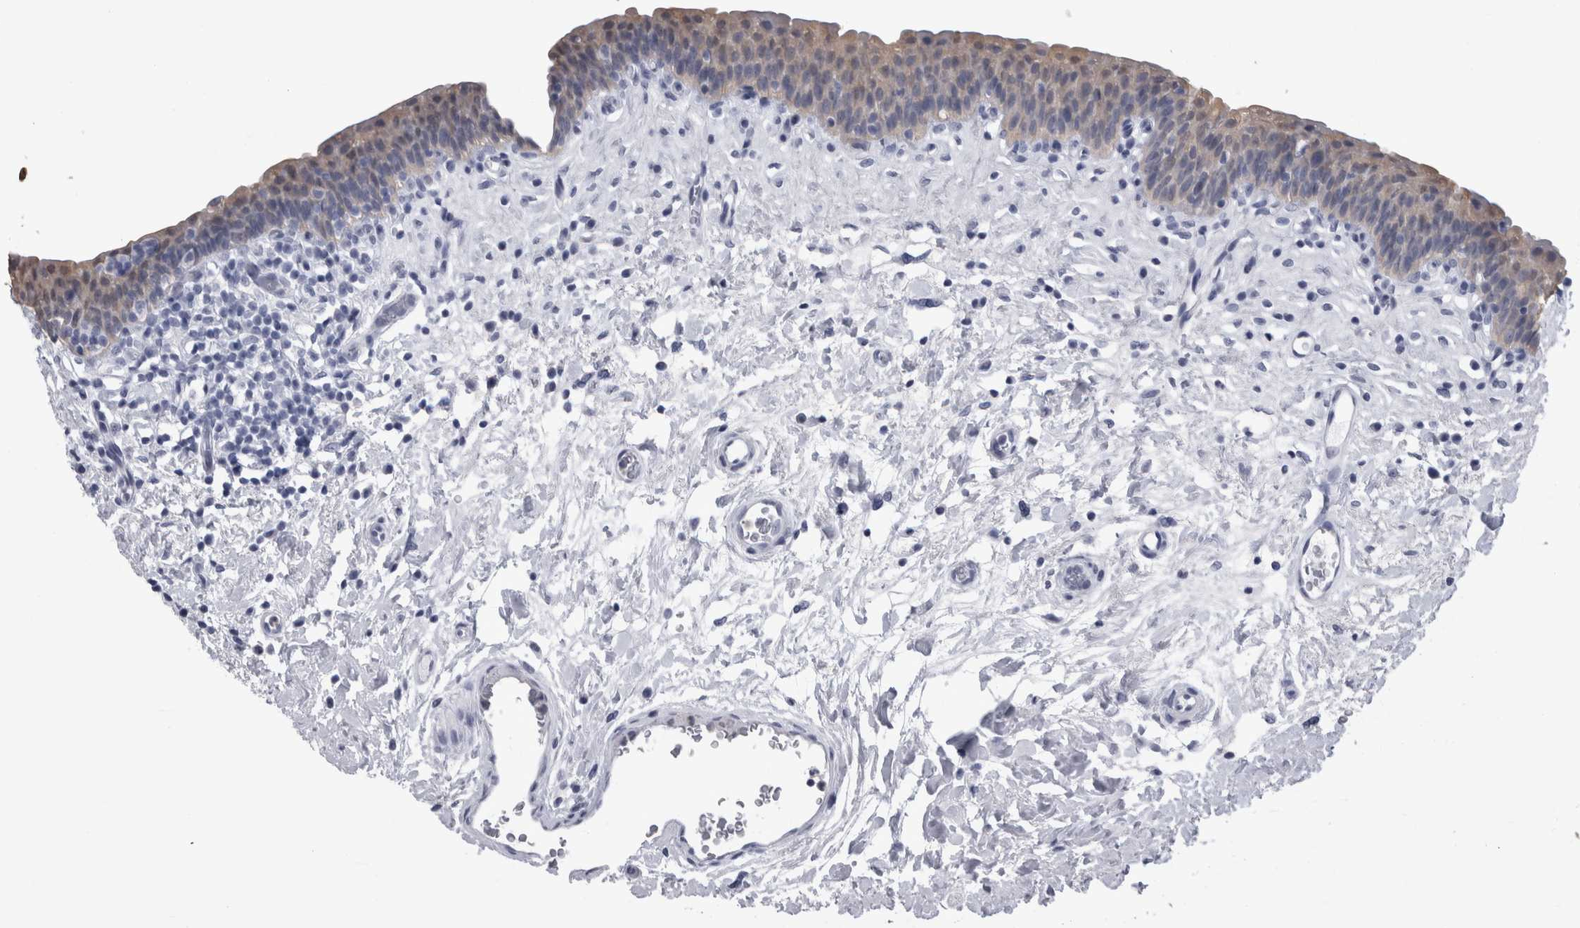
{"staining": {"intensity": "weak", "quantity": "<25%", "location": "cytoplasmic/membranous,nuclear"}, "tissue": "urinary bladder", "cell_type": "Urothelial cells", "image_type": "normal", "snomed": [{"axis": "morphology", "description": "Normal tissue, NOS"}, {"axis": "topography", "description": "Urinary bladder"}], "caption": "A photomicrograph of human urinary bladder is negative for staining in urothelial cells. (Stains: DAB (3,3'-diaminobenzidine) IHC with hematoxylin counter stain, Microscopy: brightfield microscopy at high magnification).", "gene": "ALDH8A1", "patient": {"sex": "male", "age": 83}}